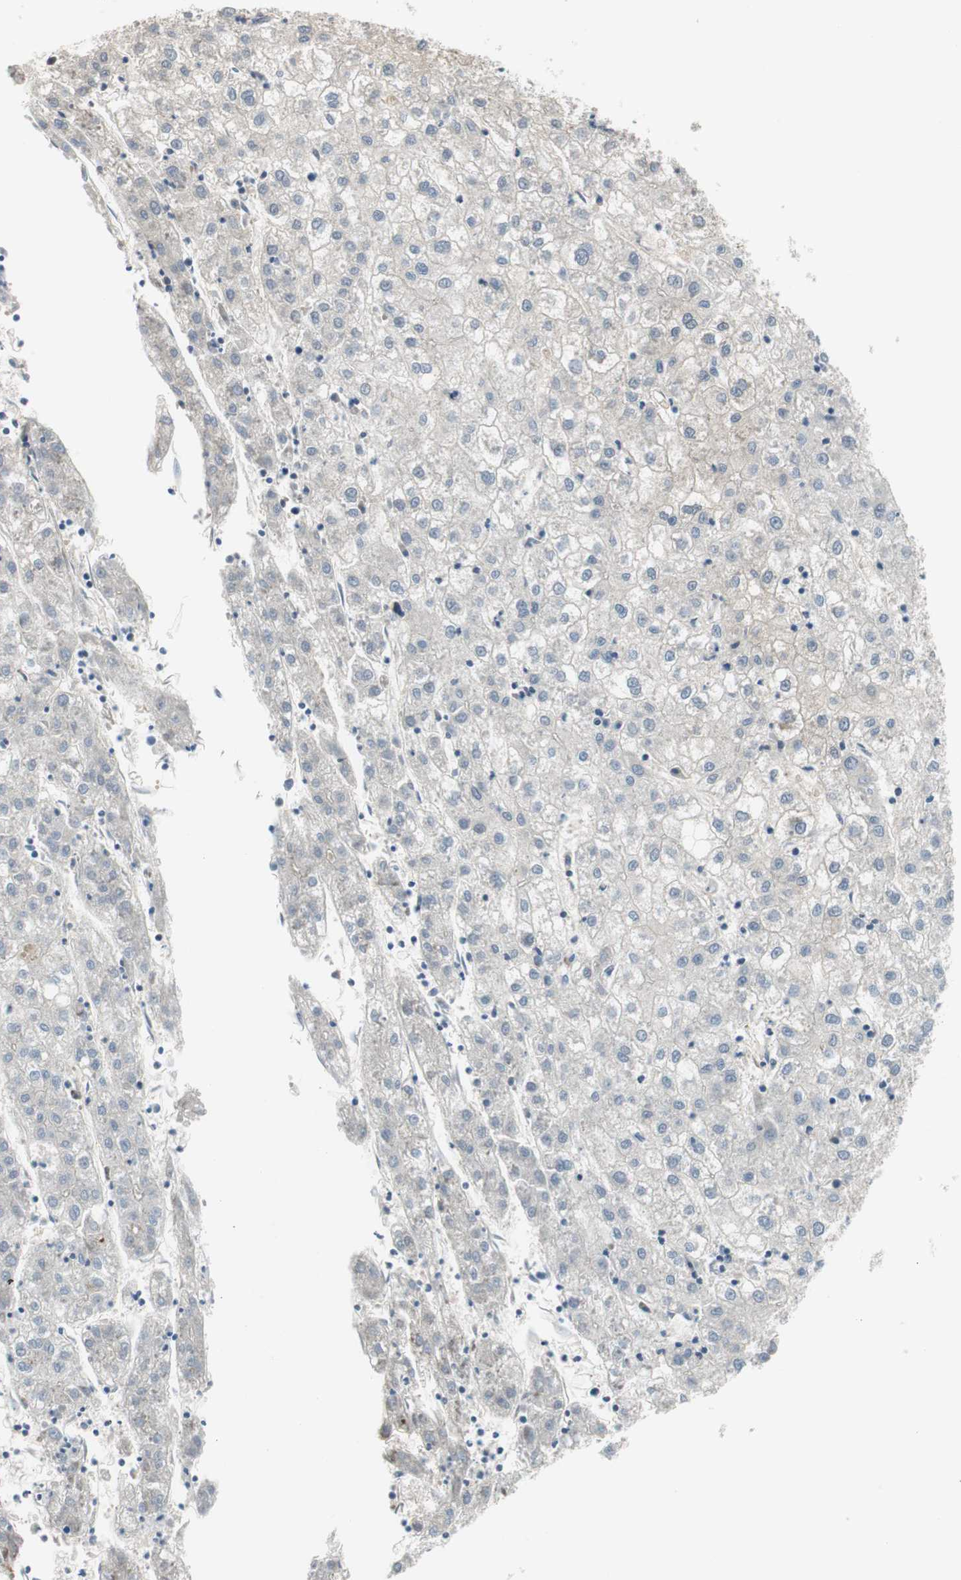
{"staining": {"intensity": "weak", "quantity": "<25%", "location": "cytoplasmic/membranous"}, "tissue": "liver cancer", "cell_type": "Tumor cells", "image_type": "cancer", "snomed": [{"axis": "morphology", "description": "Carcinoma, Hepatocellular, NOS"}, {"axis": "topography", "description": "Liver"}], "caption": "Immunohistochemistry (IHC) photomicrograph of hepatocellular carcinoma (liver) stained for a protein (brown), which reveals no staining in tumor cells.", "gene": "CALML3", "patient": {"sex": "male", "age": 72}}